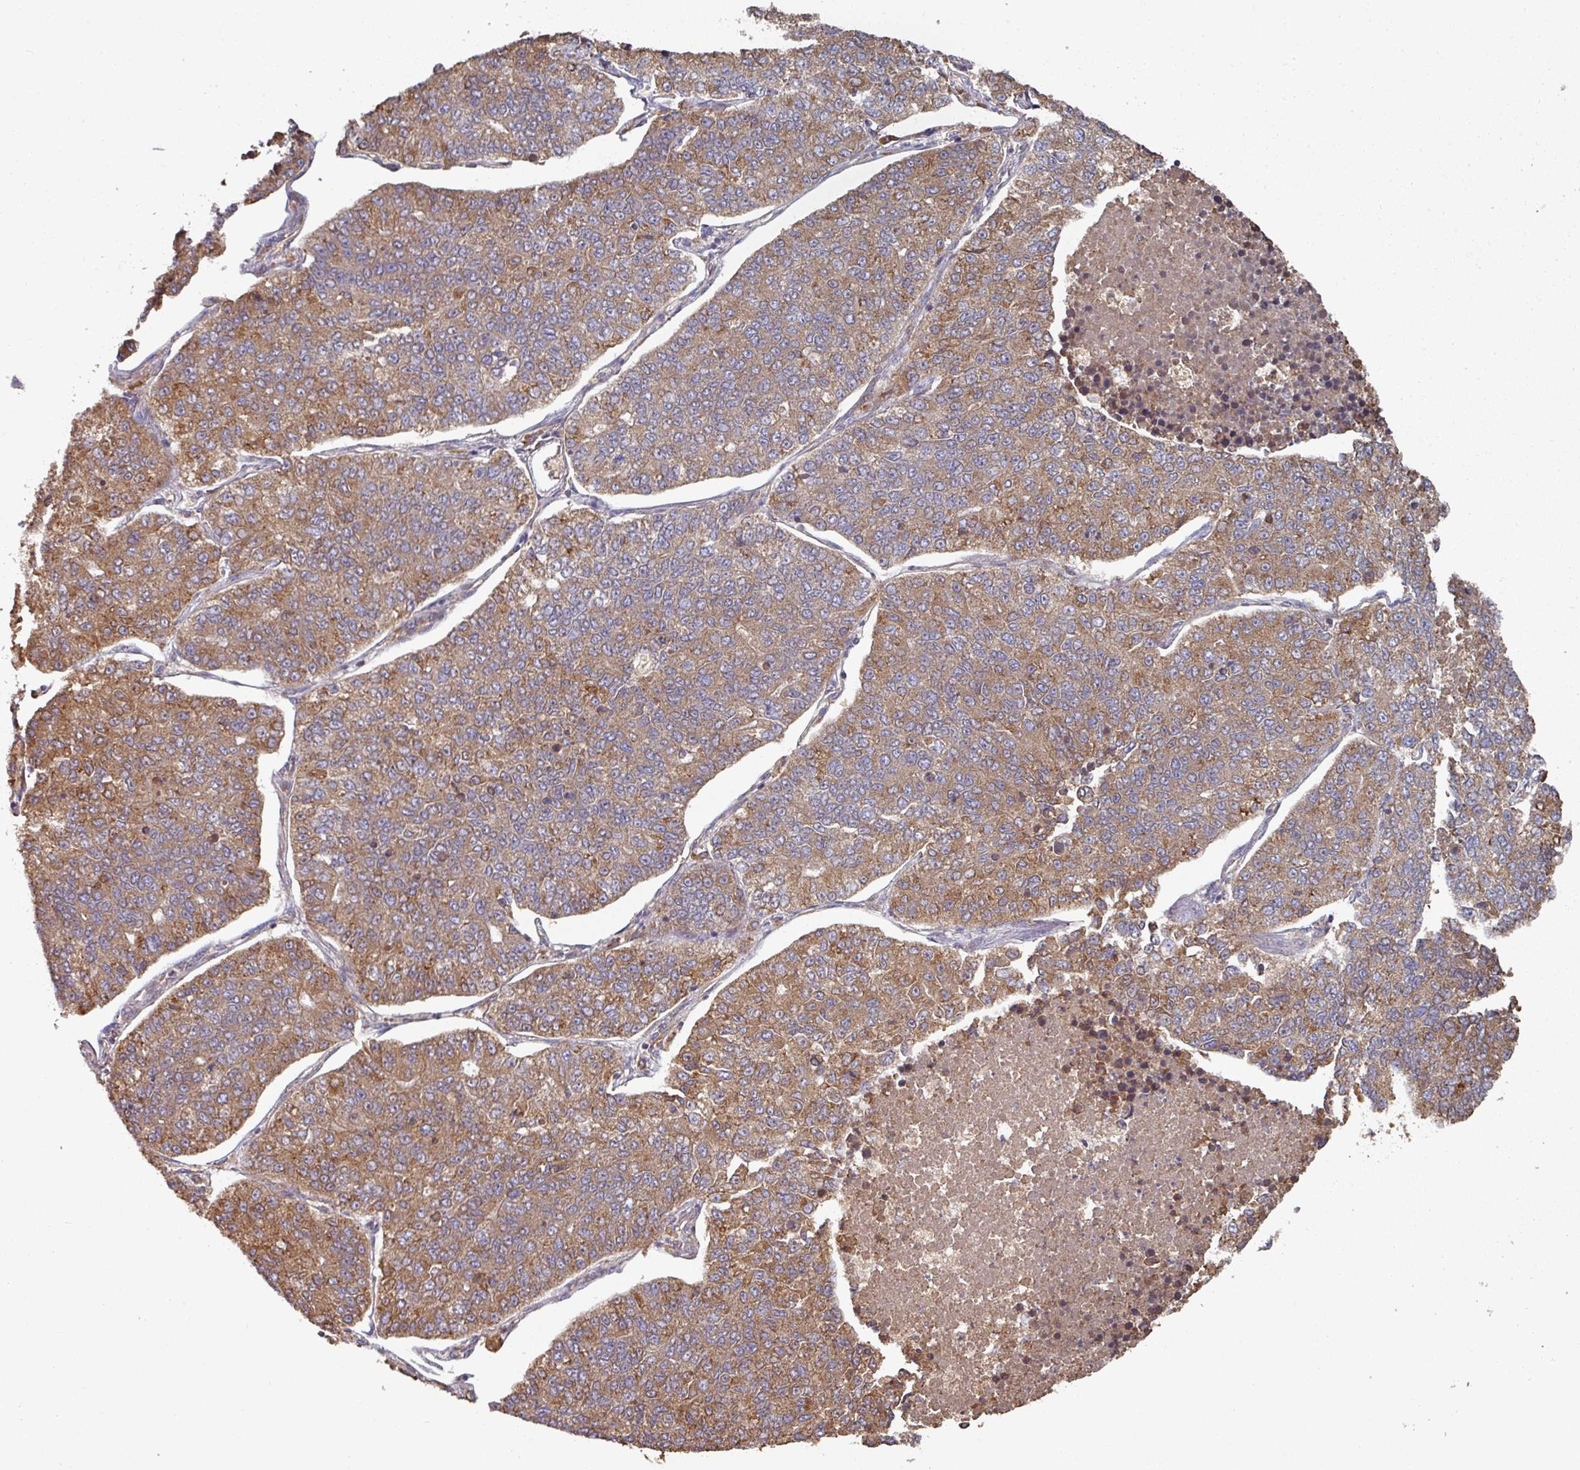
{"staining": {"intensity": "moderate", "quantity": ">75%", "location": "cytoplasmic/membranous"}, "tissue": "lung cancer", "cell_type": "Tumor cells", "image_type": "cancer", "snomed": [{"axis": "morphology", "description": "Adenocarcinoma, NOS"}, {"axis": "topography", "description": "Lung"}], "caption": "Protein staining exhibits moderate cytoplasmic/membranous expression in about >75% of tumor cells in lung cancer (adenocarcinoma).", "gene": "EDEM2", "patient": {"sex": "male", "age": 49}}